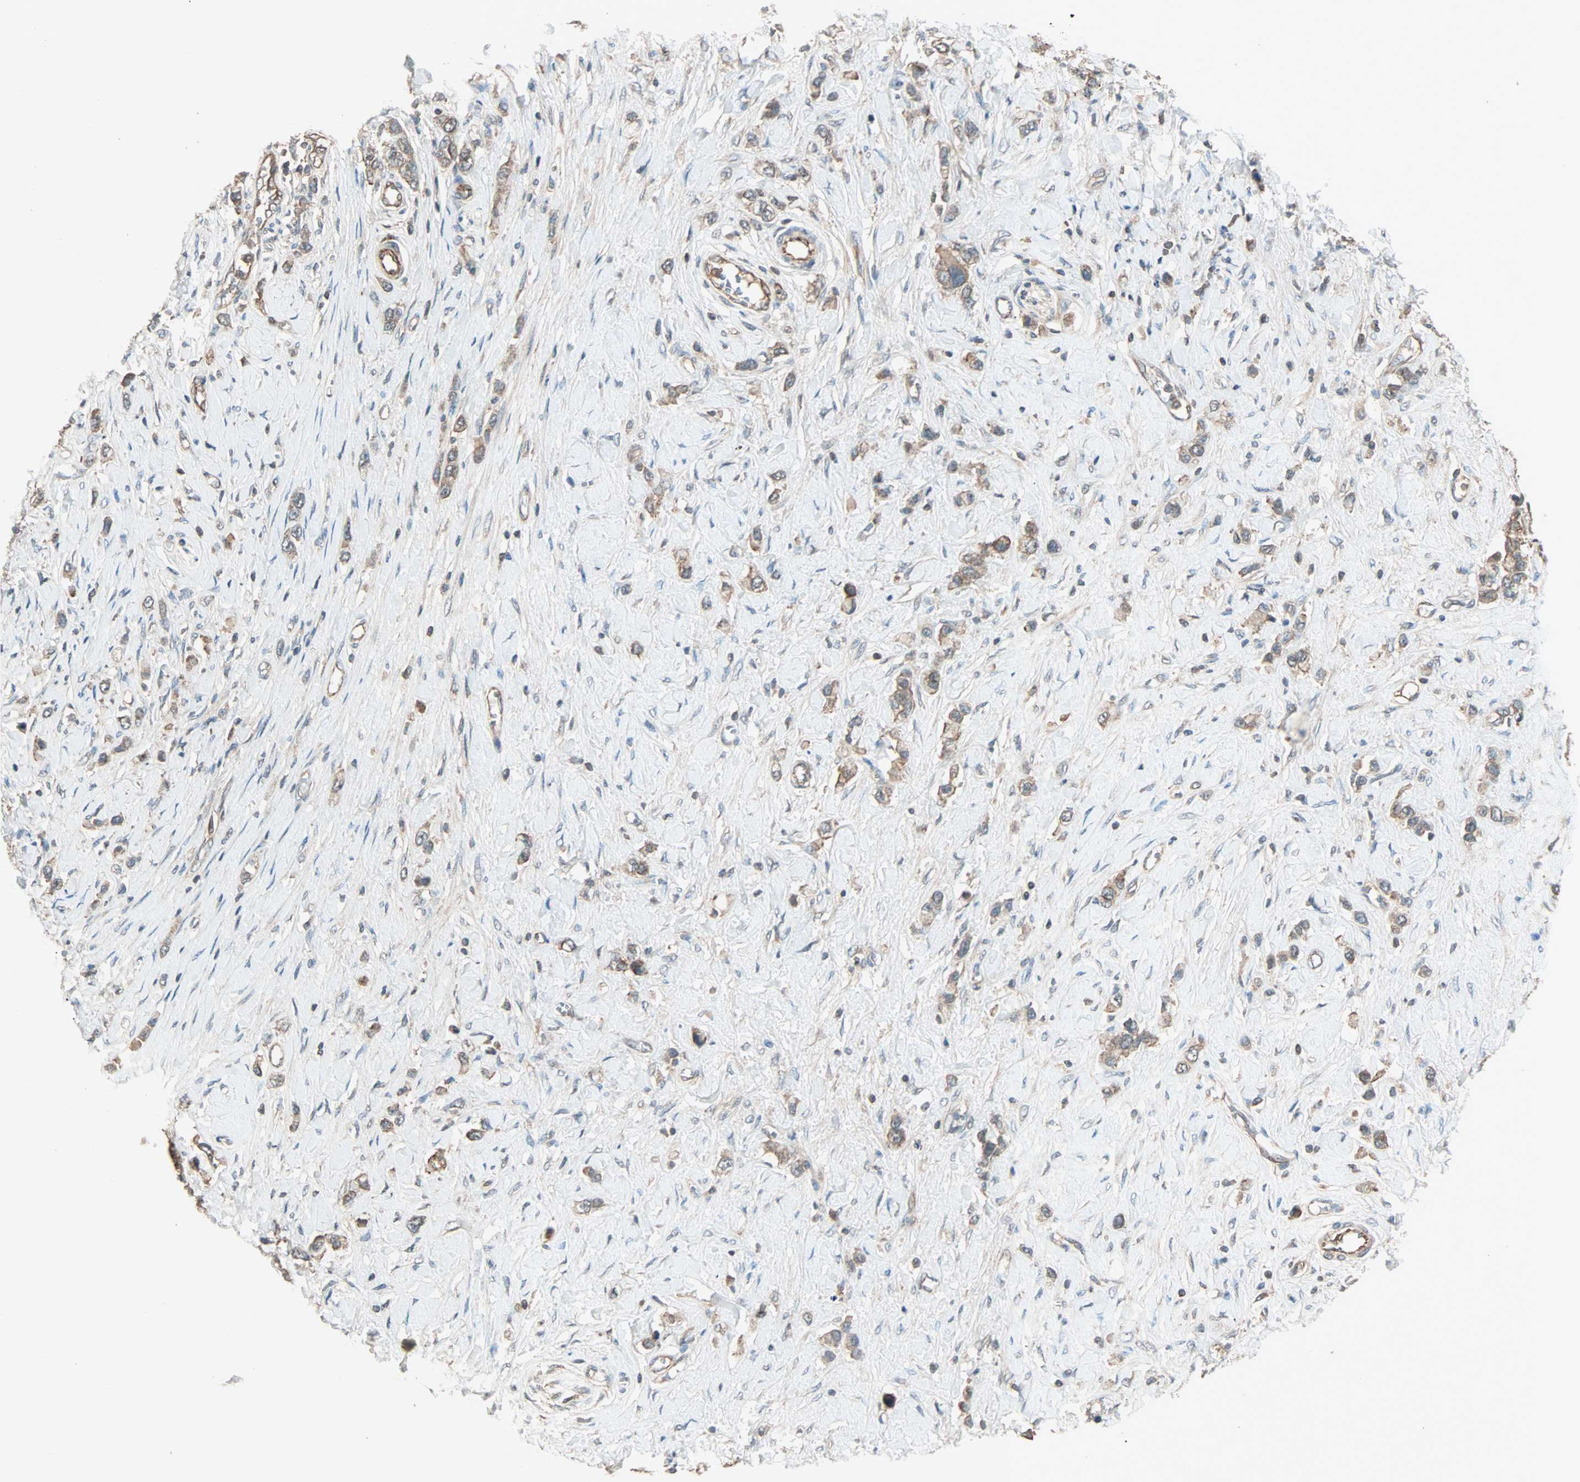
{"staining": {"intensity": "moderate", "quantity": ">75%", "location": "cytoplasmic/membranous"}, "tissue": "stomach cancer", "cell_type": "Tumor cells", "image_type": "cancer", "snomed": [{"axis": "morphology", "description": "Normal tissue, NOS"}, {"axis": "morphology", "description": "Adenocarcinoma, NOS"}, {"axis": "topography", "description": "Stomach, upper"}, {"axis": "topography", "description": "Stomach"}], "caption": "There is medium levels of moderate cytoplasmic/membranous staining in tumor cells of stomach cancer (adenocarcinoma), as demonstrated by immunohistochemical staining (brown color).", "gene": "MAP3K21", "patient": {"sex": "female", "age": 65}}